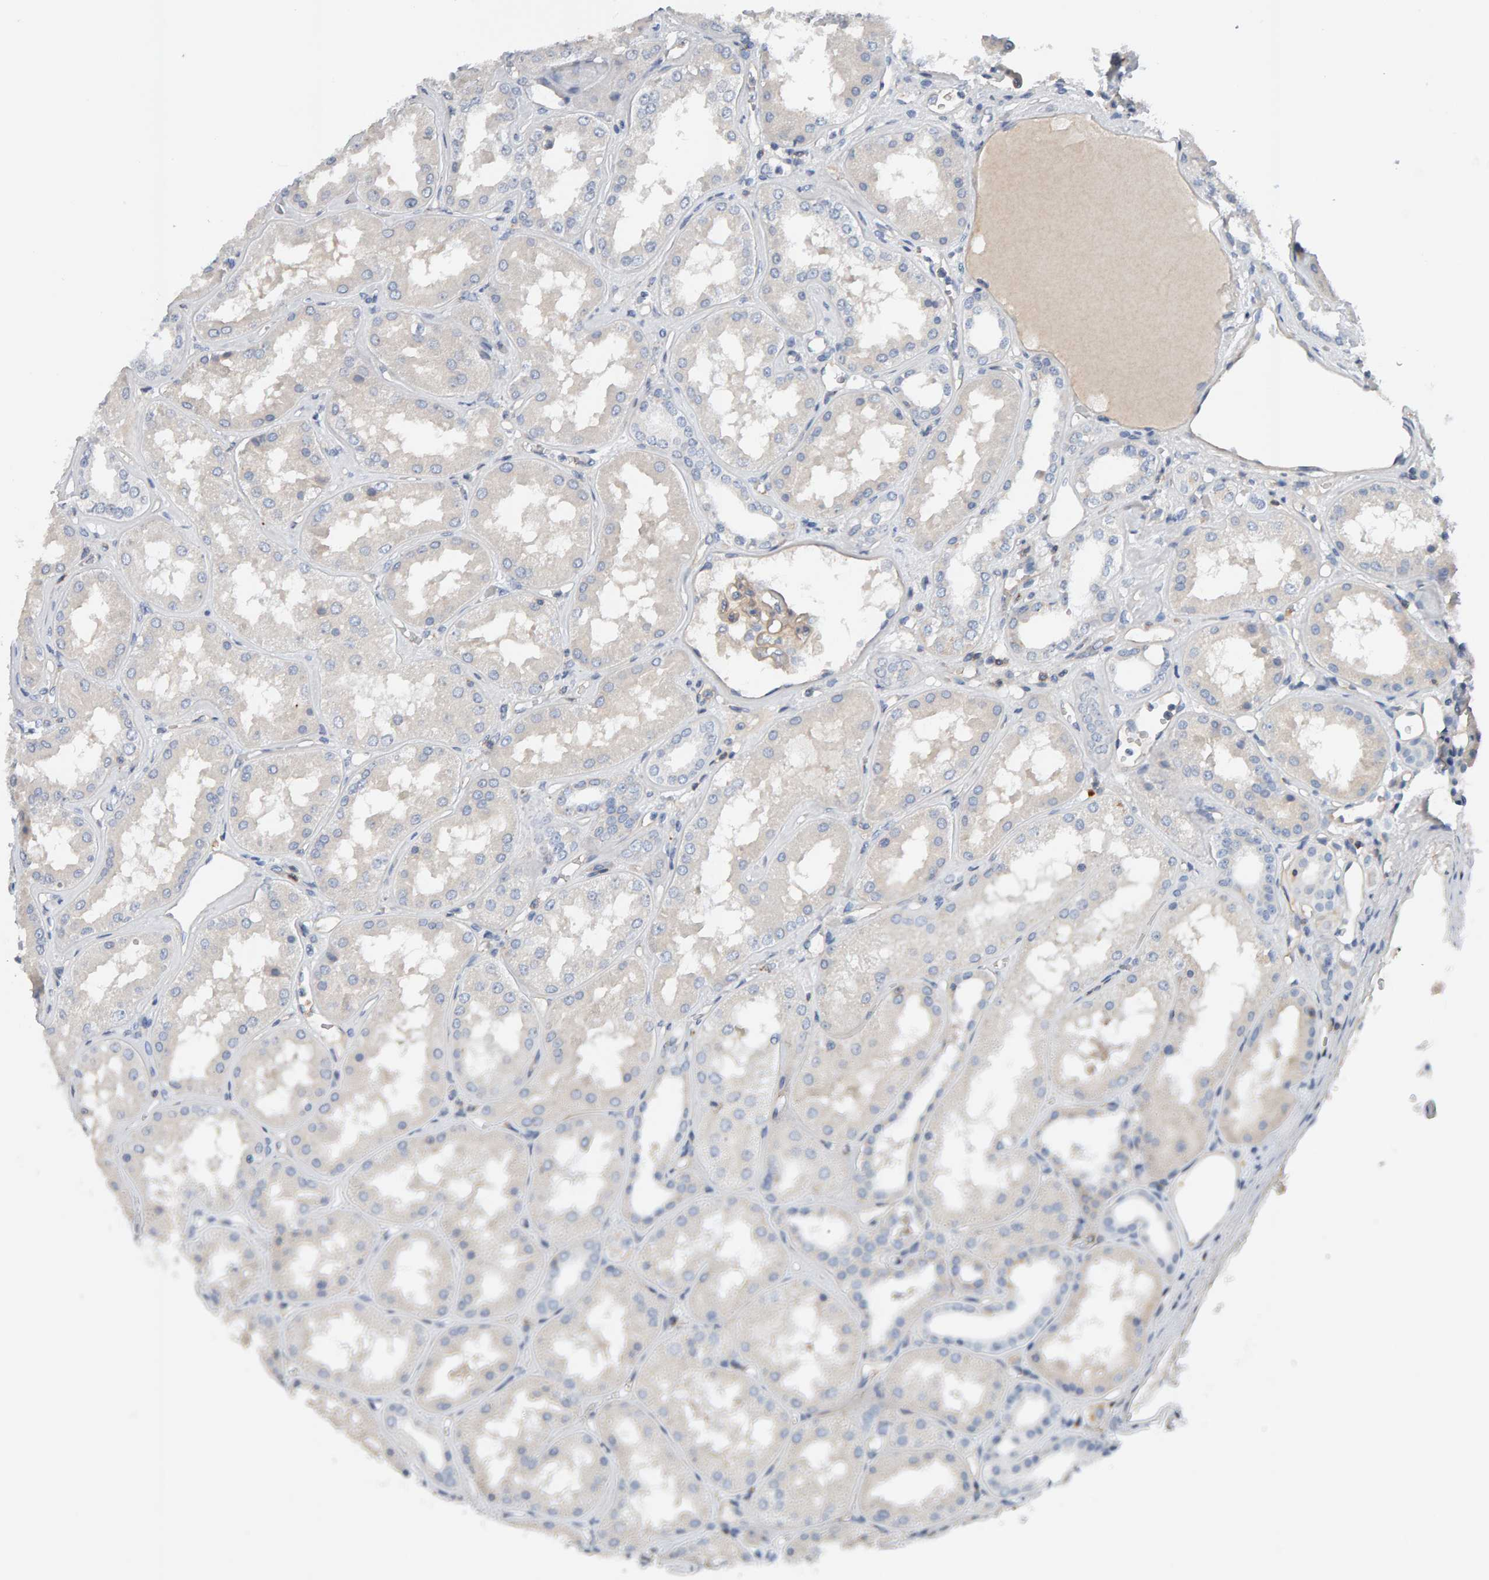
{"staining": {"intensity": "weak", "quantity": ">75%", "location": "cytoplasmic/membranous"}, "tissue": "kidney", "cell_type": "Cells in glomeruli", "image_type": "normal", "snomed": [{"axis": "morphology", "description": "Normal tissue, NOS"}, {"axis": "topography", "description": "Kidney"}], "caption": "An image of kidney stained for a protein shows weak cytoplasmic/membranous brown staining in cells in glomeruli.", "gene": "FYN", "patient": {"sex": "female", "age": 56}}